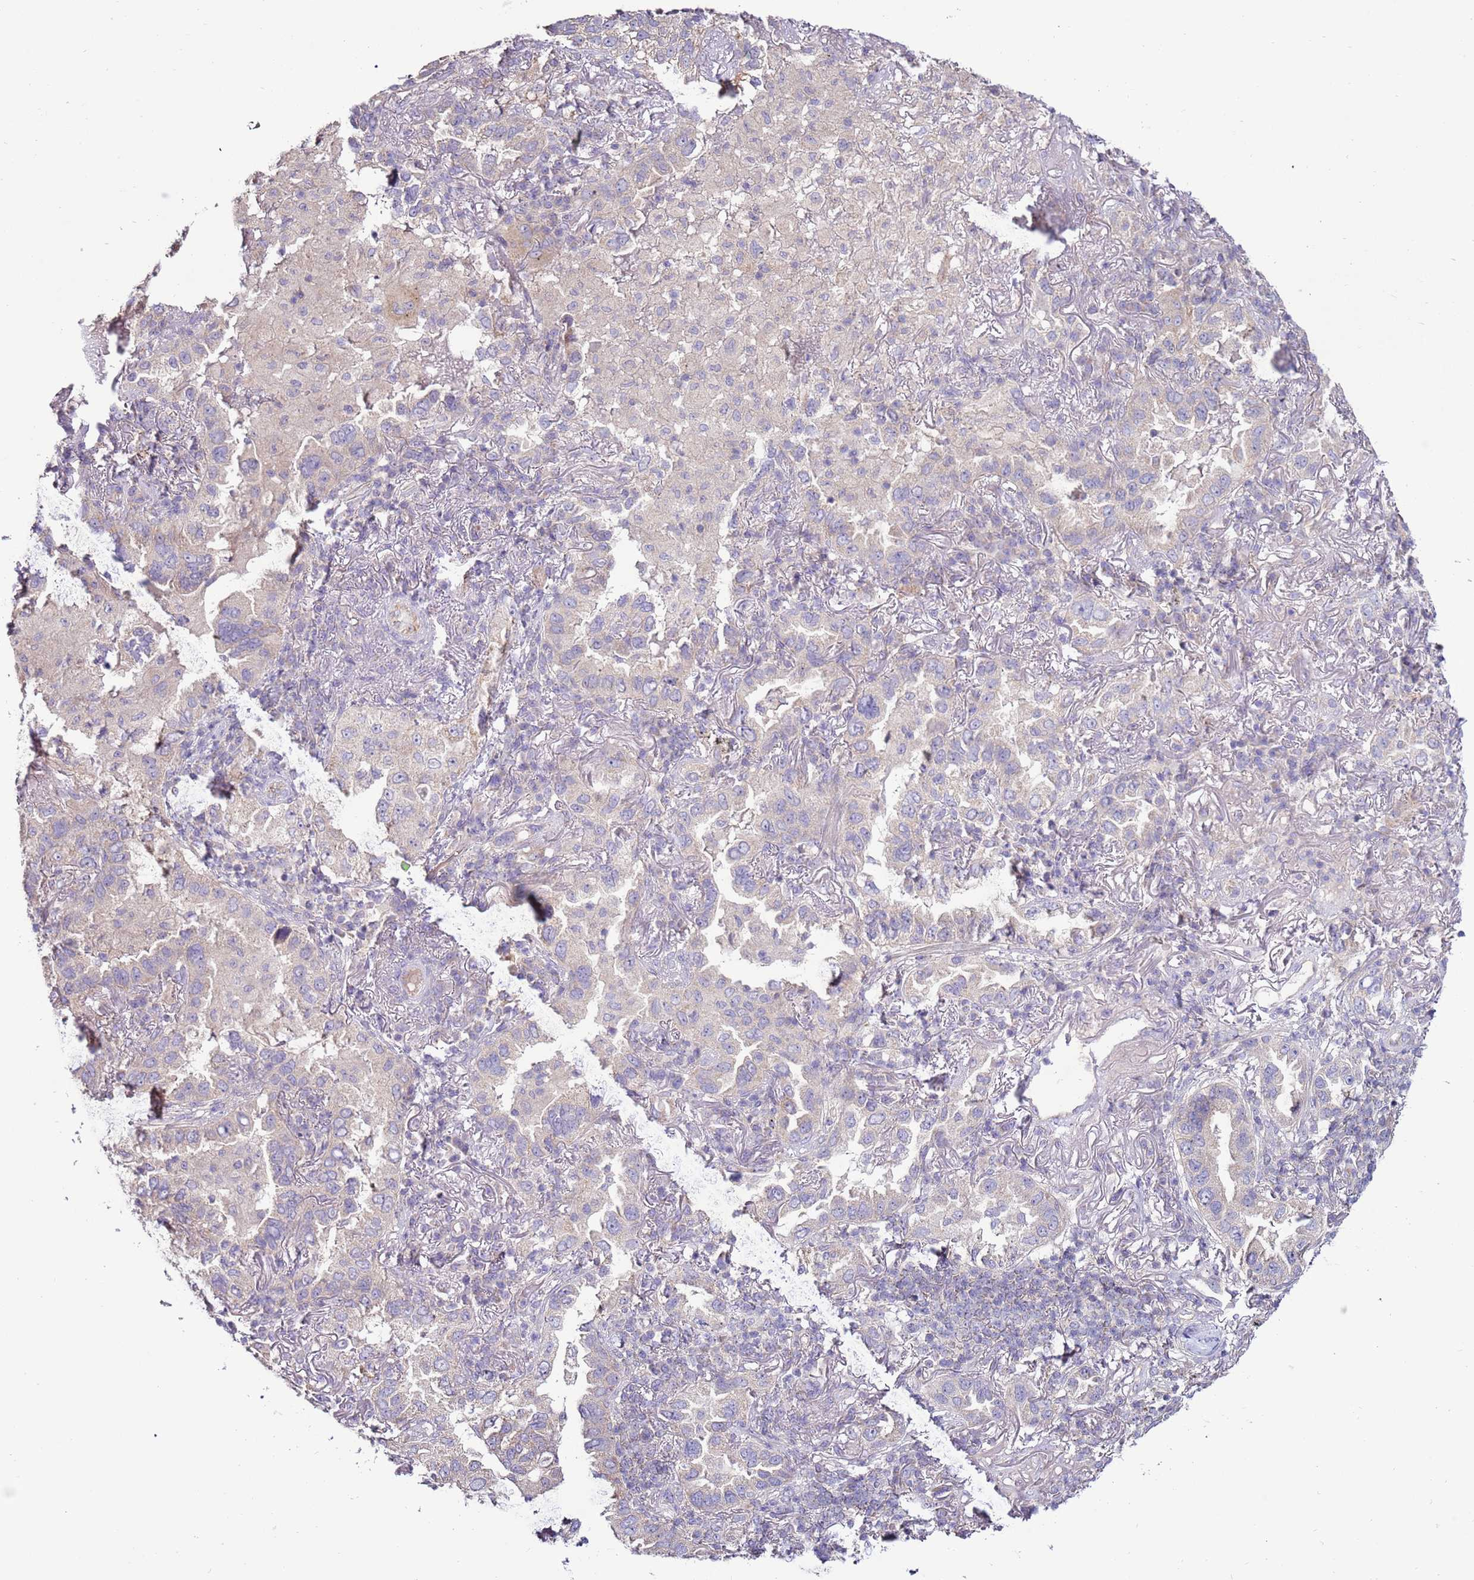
{"staining": {"intensity": "negative", "quantity": "none", "location": "none"}, "tissue": "lung cancer", "cell_type": "Tumor cells", "image_type": "cancer", "snomed": [{"axis": "morphology", "description": "Adenocarcinoma, NOS"}, {"axis": "topography", "description": "Lung"}], "caption": "Immunohistochemistry of lung adenocarcinoma displays no expression in tumor cells.", "gene": "TRAPPC4", "patient": {"sex": "female", "age": 69}}